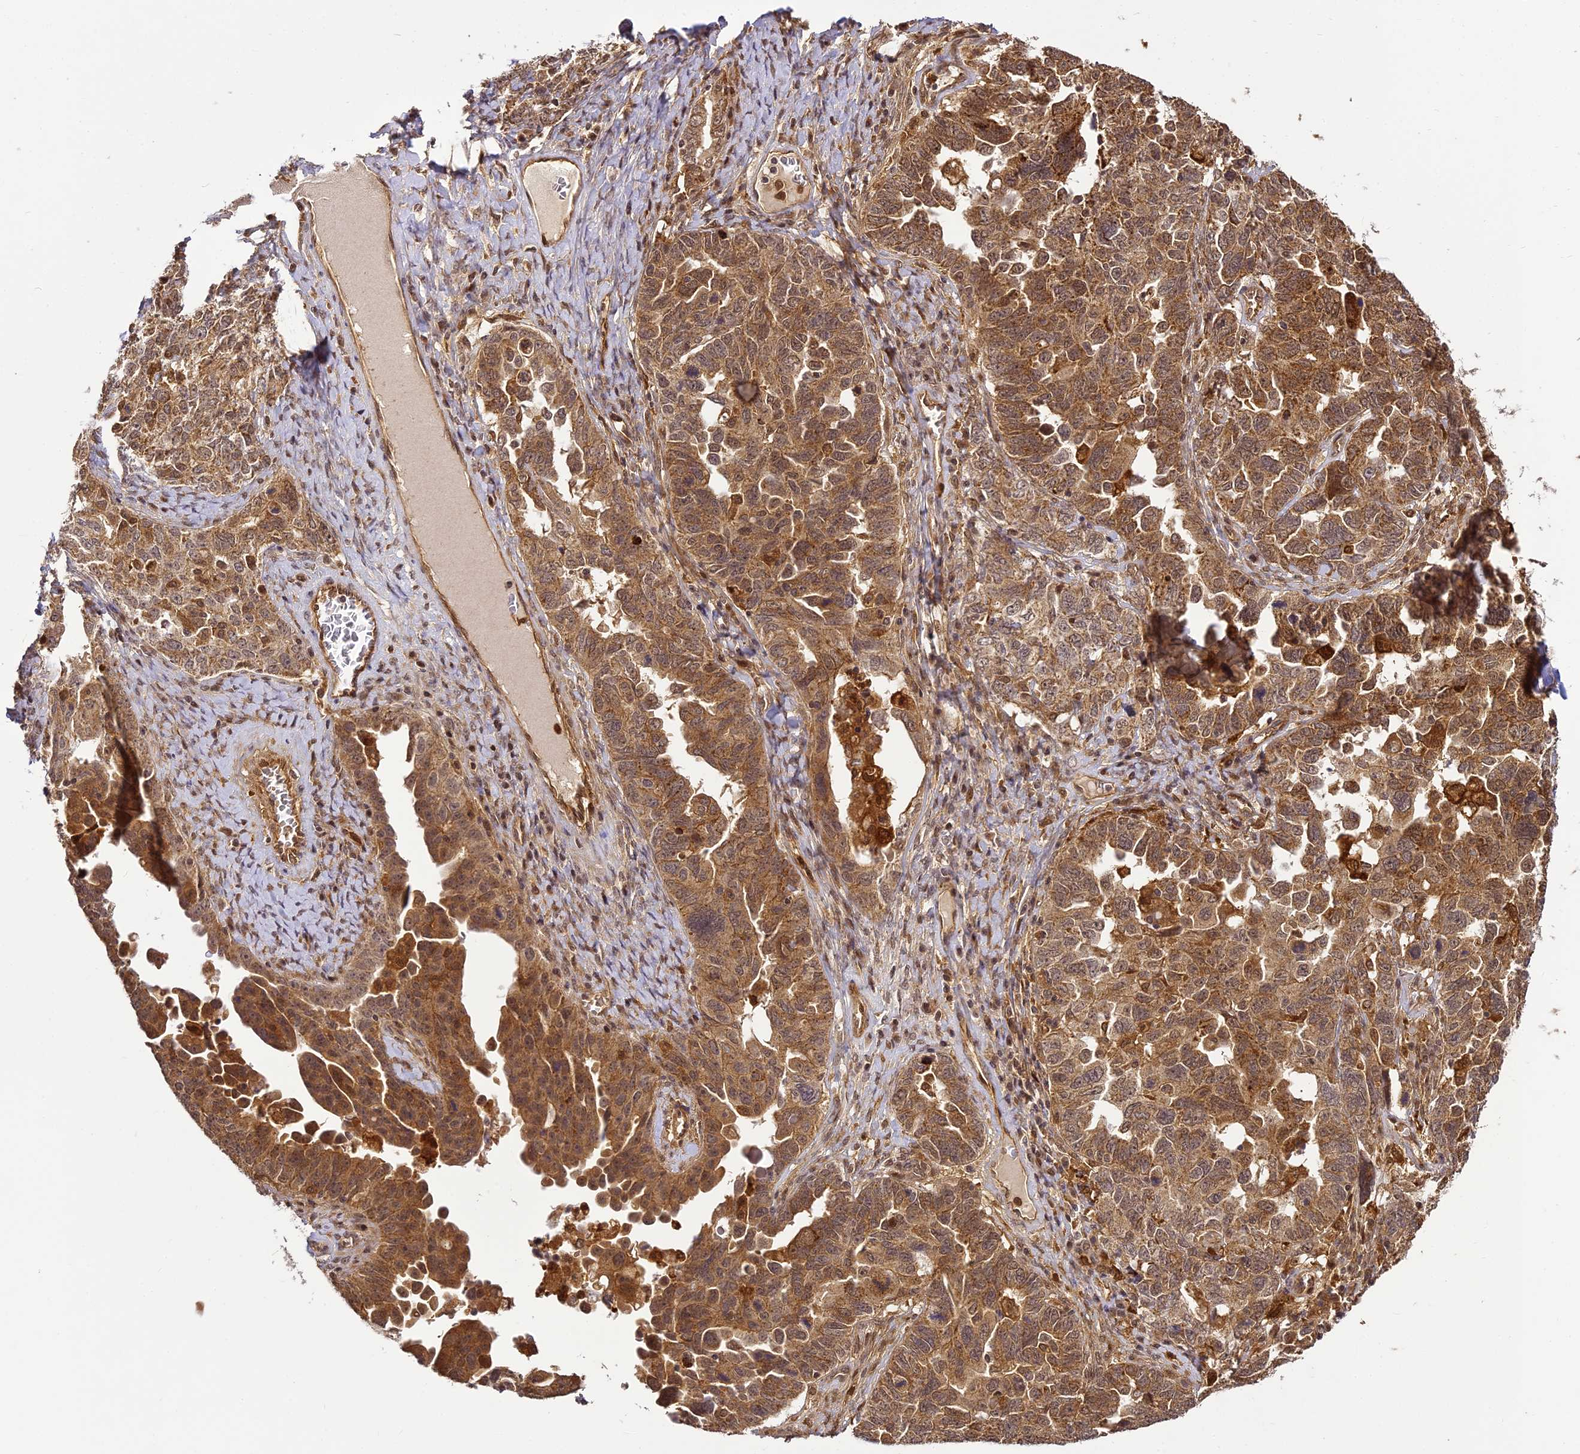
{"staining": {"intensity": "moderate", "quantity": ">75%", "location": "cytoplasmic/membranous"}, "tissue": "ovarian cancer", "cell_type": "Tumor cells", "image_type": "cancer", "snomed": [{"axis": "morphology", "description": "Carcinoma, endometroid"}, {"axis": "topography", "description": "Ovary"}], "caption": "This image reveals immunohistochemistry staining of human ovarian endometroid carcinoma, with medium moderate cytoplasmic/membranous positivity in approximately >75% of tumor cells.", "gene": "BCDIN3D", "patient": {"sex": "female", "age": 62}}